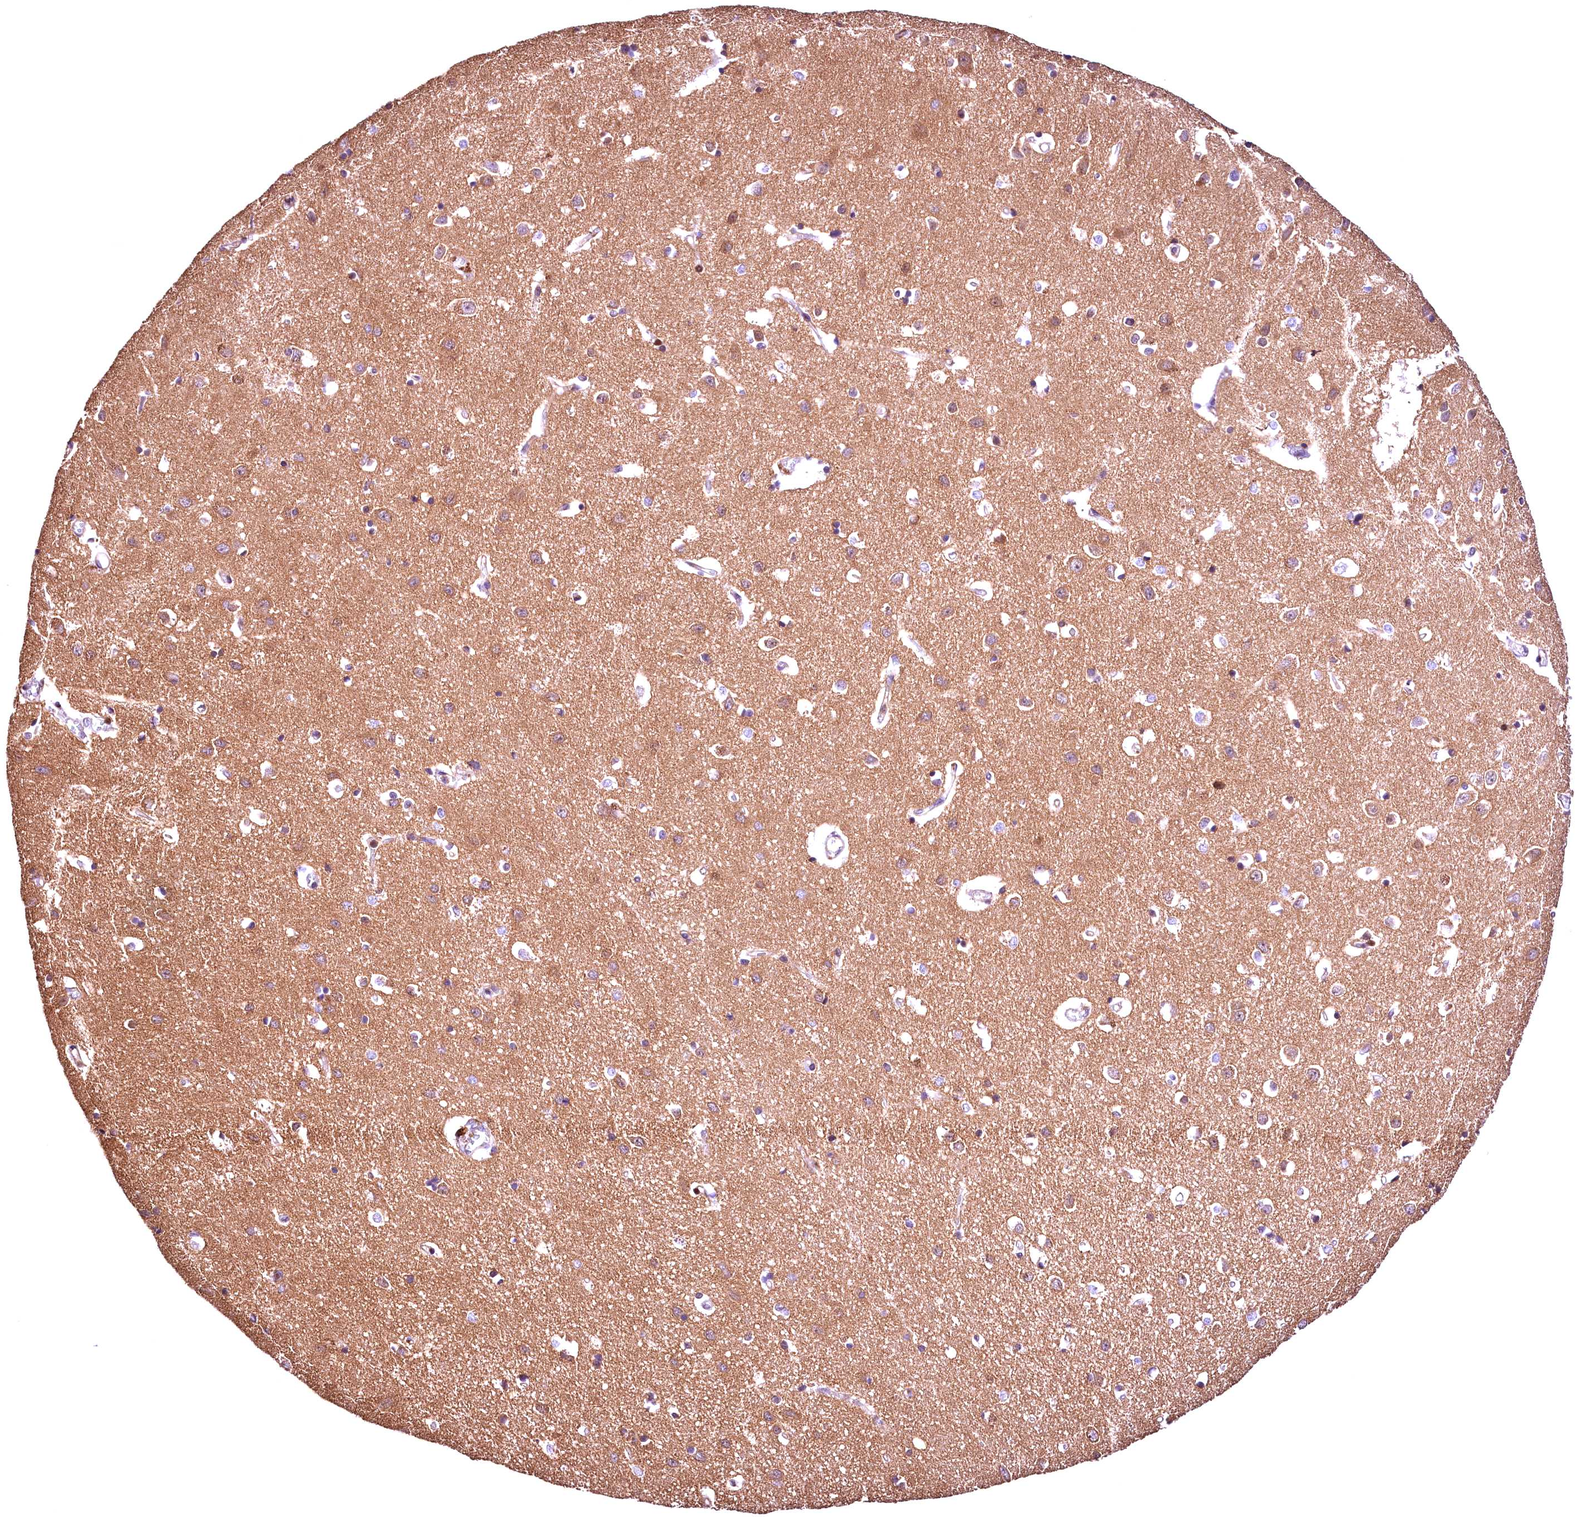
{"staining": {"intensity": "weak", "quantity": ">75%", "location": "cytoplasmic/membranous"}, "tissue": "cerebral cortex", "cell_type": "Endothelial cells", "image_type": "normal", "snomed": [{"axis": "morphology", "description": "Normal tissue, NOS"}, {"axis": "topography", "description": "Cerebral cortex"}], "caption": "Protein expression analysis of normal human cerebral cortex reveals weak cytoplasmic/membranous staining in approximately >75% of endothelial cells. (DAB (3,3'-diaminobenzidine) IHC, brown staining for protein, blue staining for nuclei).", "gene": "CHORDC1", "patient": {"sex": "female", "age": 64}}